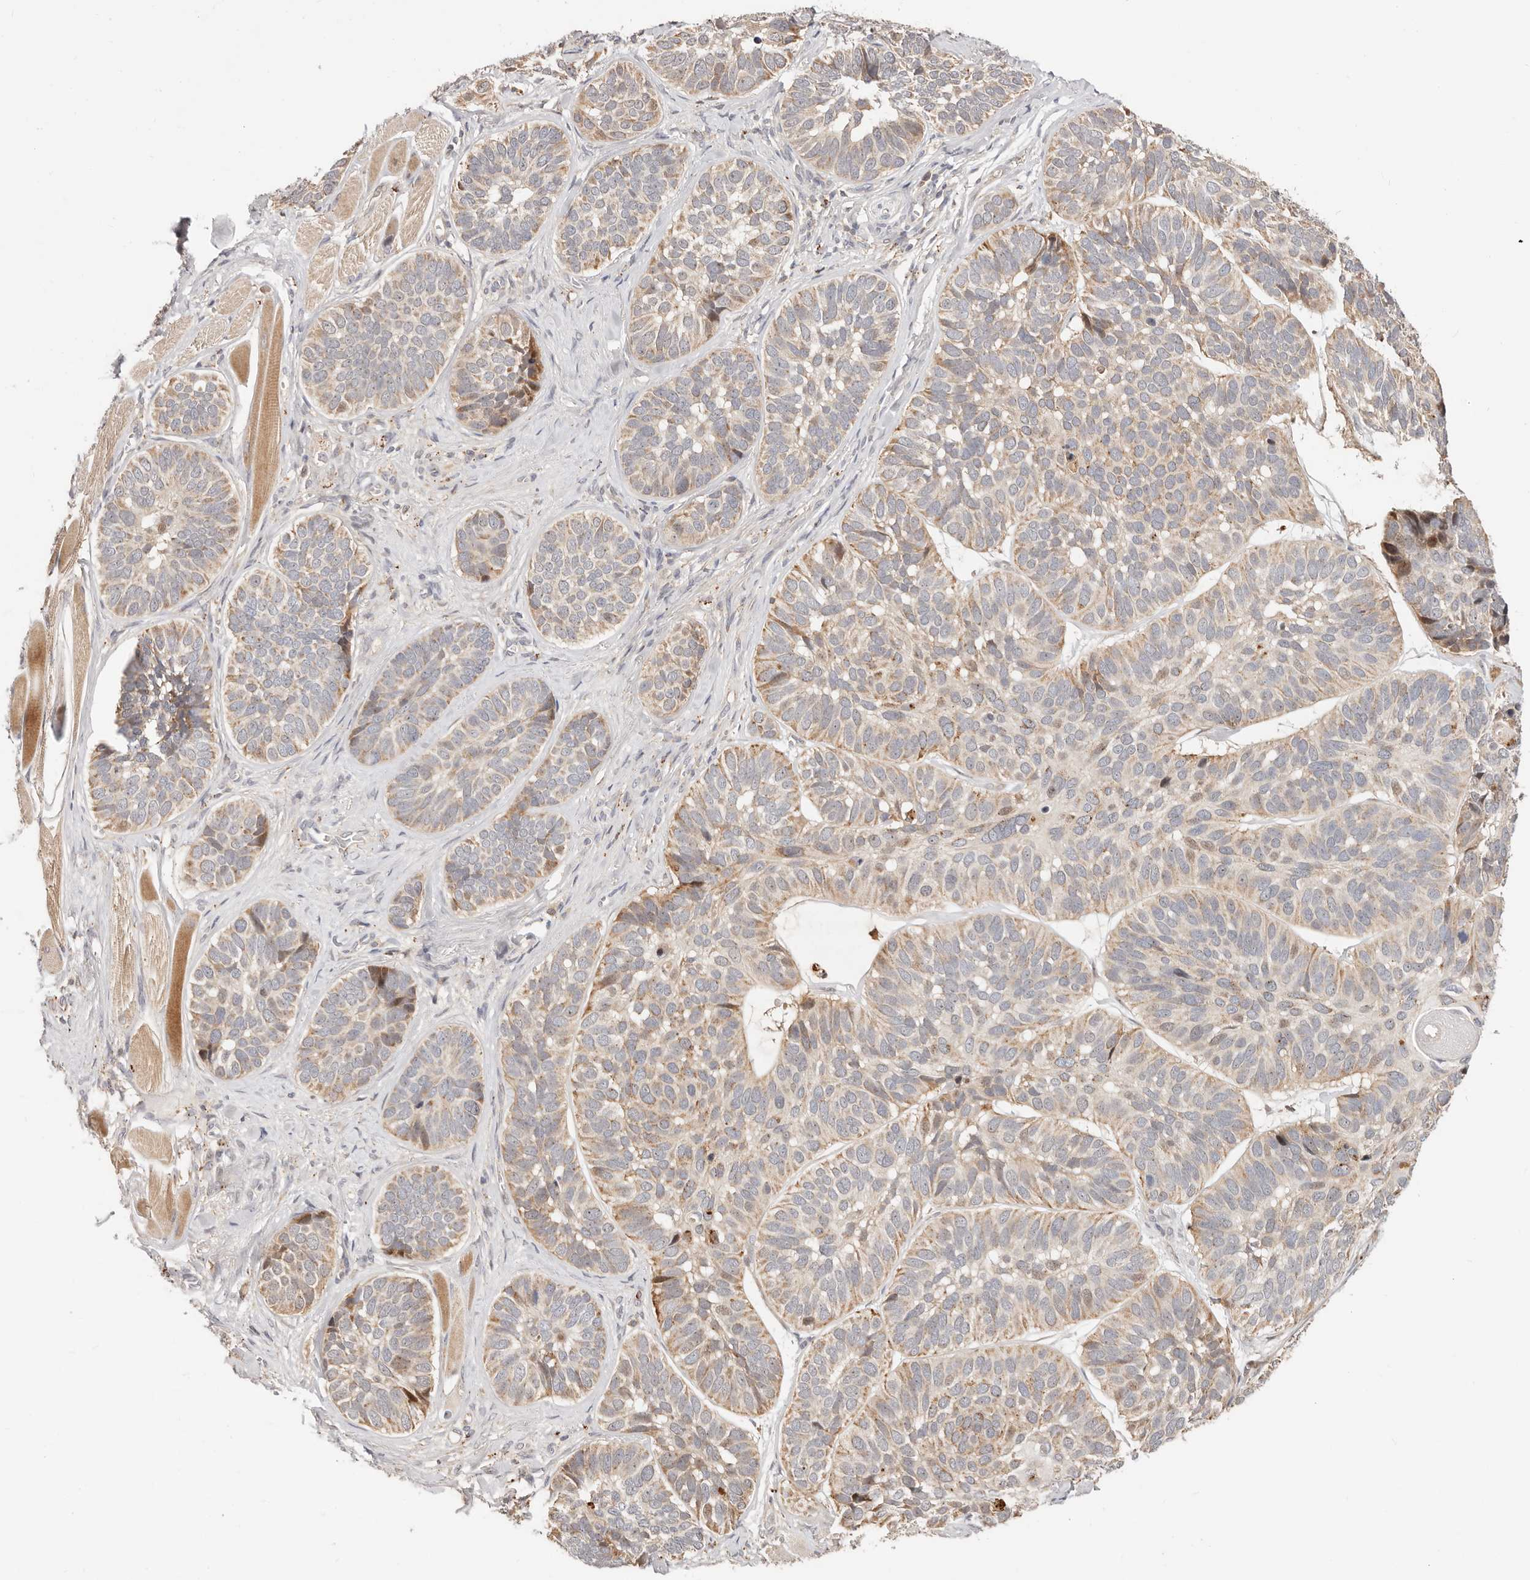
{"staining": {"intensity": "moderate", "quantity": ">75%", "location": "cytoplasmic/membranous"}, "tissue": "skin cancer", "cell_type": "Tumor cells", "image_type": "cancer", "snomed": [{"axis": "morphology", "description": "Basal cell carcinoma"}, {"axis": "topography", "description": "Skin"}], "caption": "A brown stain shows moderate cytoplasmic/membranous expression of a protein in basal cell carcinoma (skin) tumor cells.", "gene": "ZRANB1", "patient": {"sex": "male", "age": 62}}